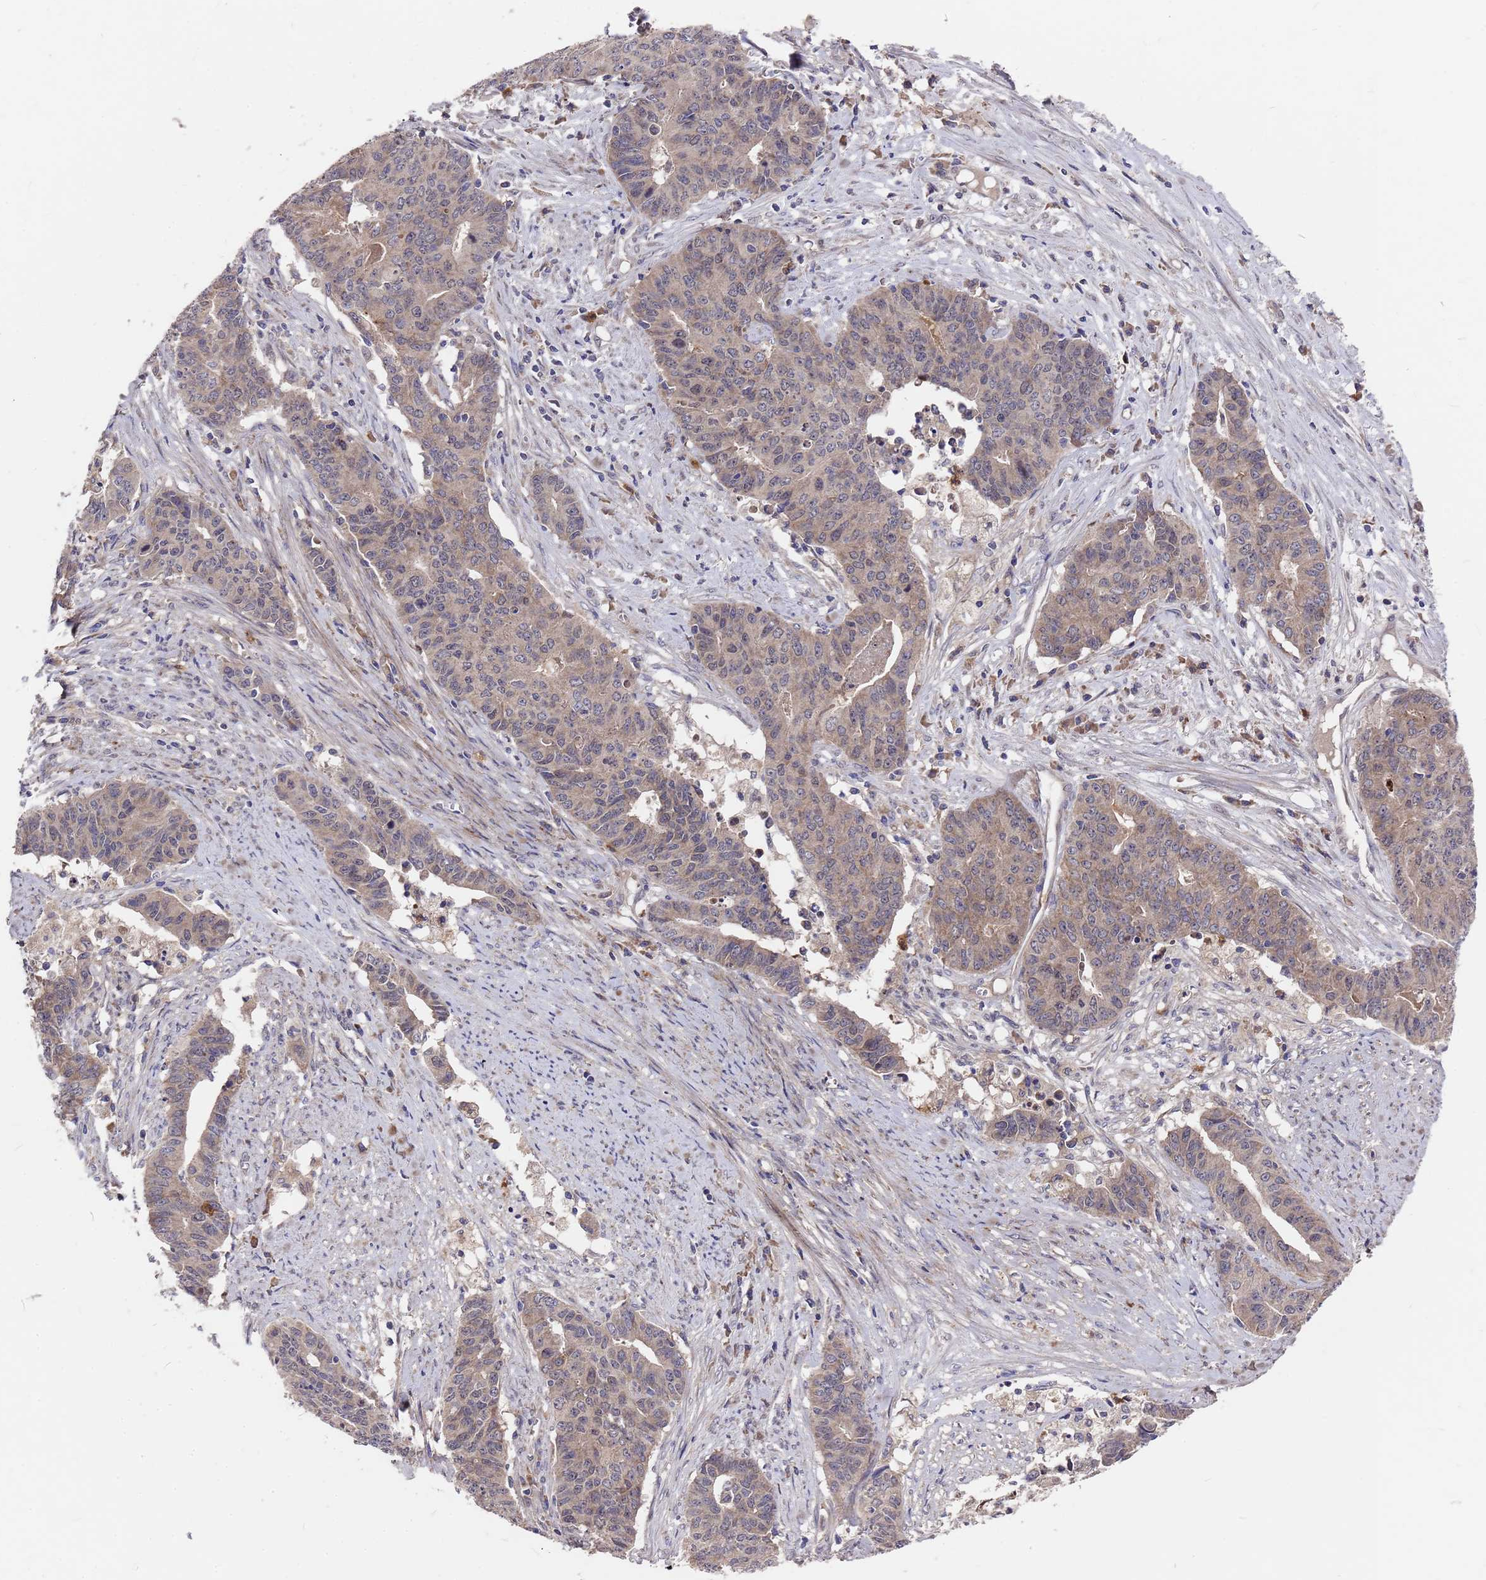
{"staining": {"intensity": "weak", "quantity": "<25%", "location": "cytoplasmic/membranous"}, "tissue": "endometrial cancer", "cell_type": "Tumor cells", "image_type": "cancer", "snomed": [{"axis": "morphology", "description": "Adenocarcinoma, NOS"}, {"axis": "topography", "description": "Endometrium"}], "caption": "Immunohistochemical staining of endometrial adenocarcinoma displays no significant expression in tumor cells. (DAB IHC with hematoxylin counter stain).", "gene": "ZNF717", "patient": {"sex": "female", "age": 59}}